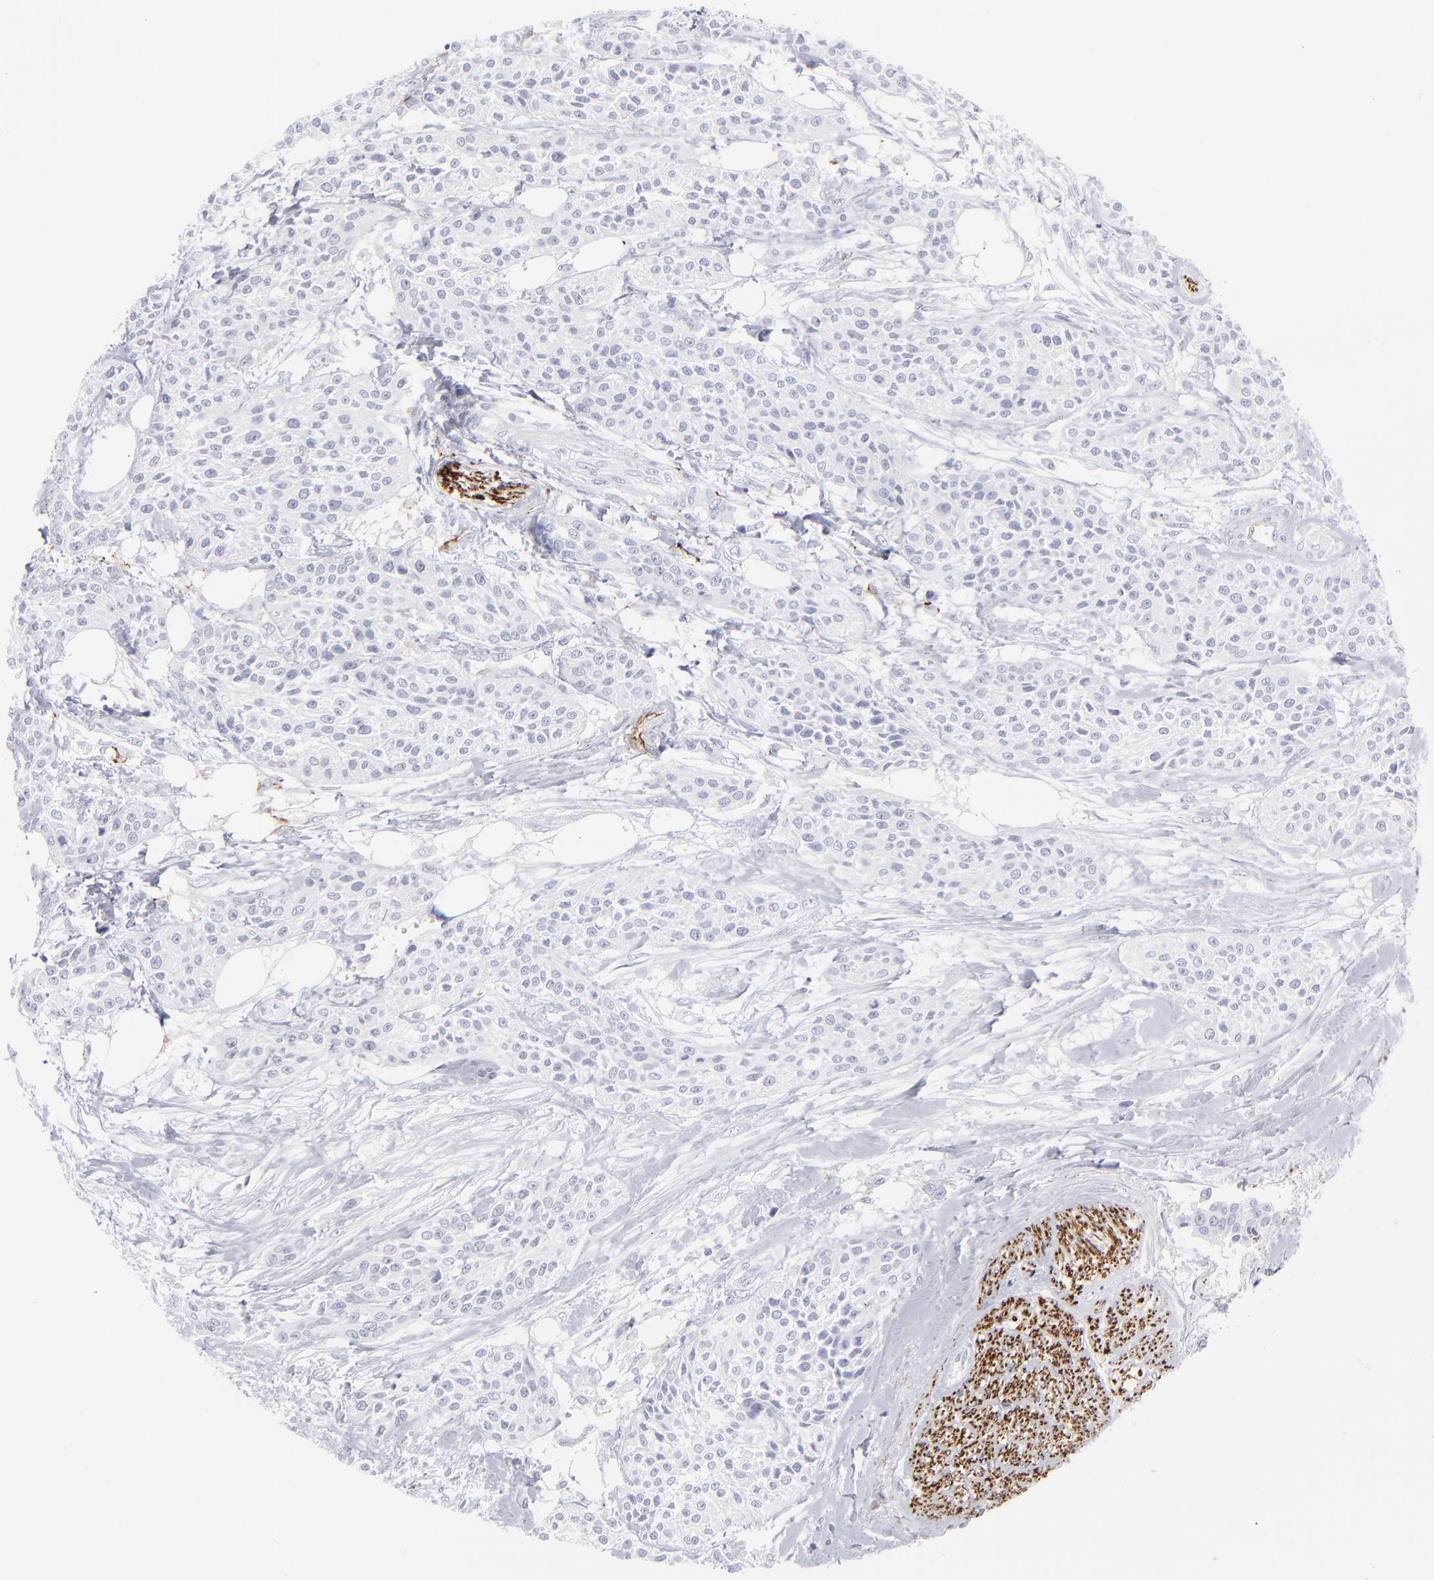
{"staining": {"intensity": "negative", "quantity": "none", "location": "none"}, "tissue": "urothelial cancer", "cell_type": "Tumor cells", "image_type": "cancer", "snomed": [{"axis": "morphology", "description": "Urothelial carcinoma, High grade"}, {"axis": "topography", "description": "Urinary bladder"}], "caption": "High magnification brightfield microscopy of high-grade urothelial carcinoma stained with DAB (3,3'-diaminobenzidine) (brown) and counterstained with hematoxylin (blue): tumor cells show no significant expression.", "gene": "CADM3", "patient": {"sex": "male", "age": 56}}